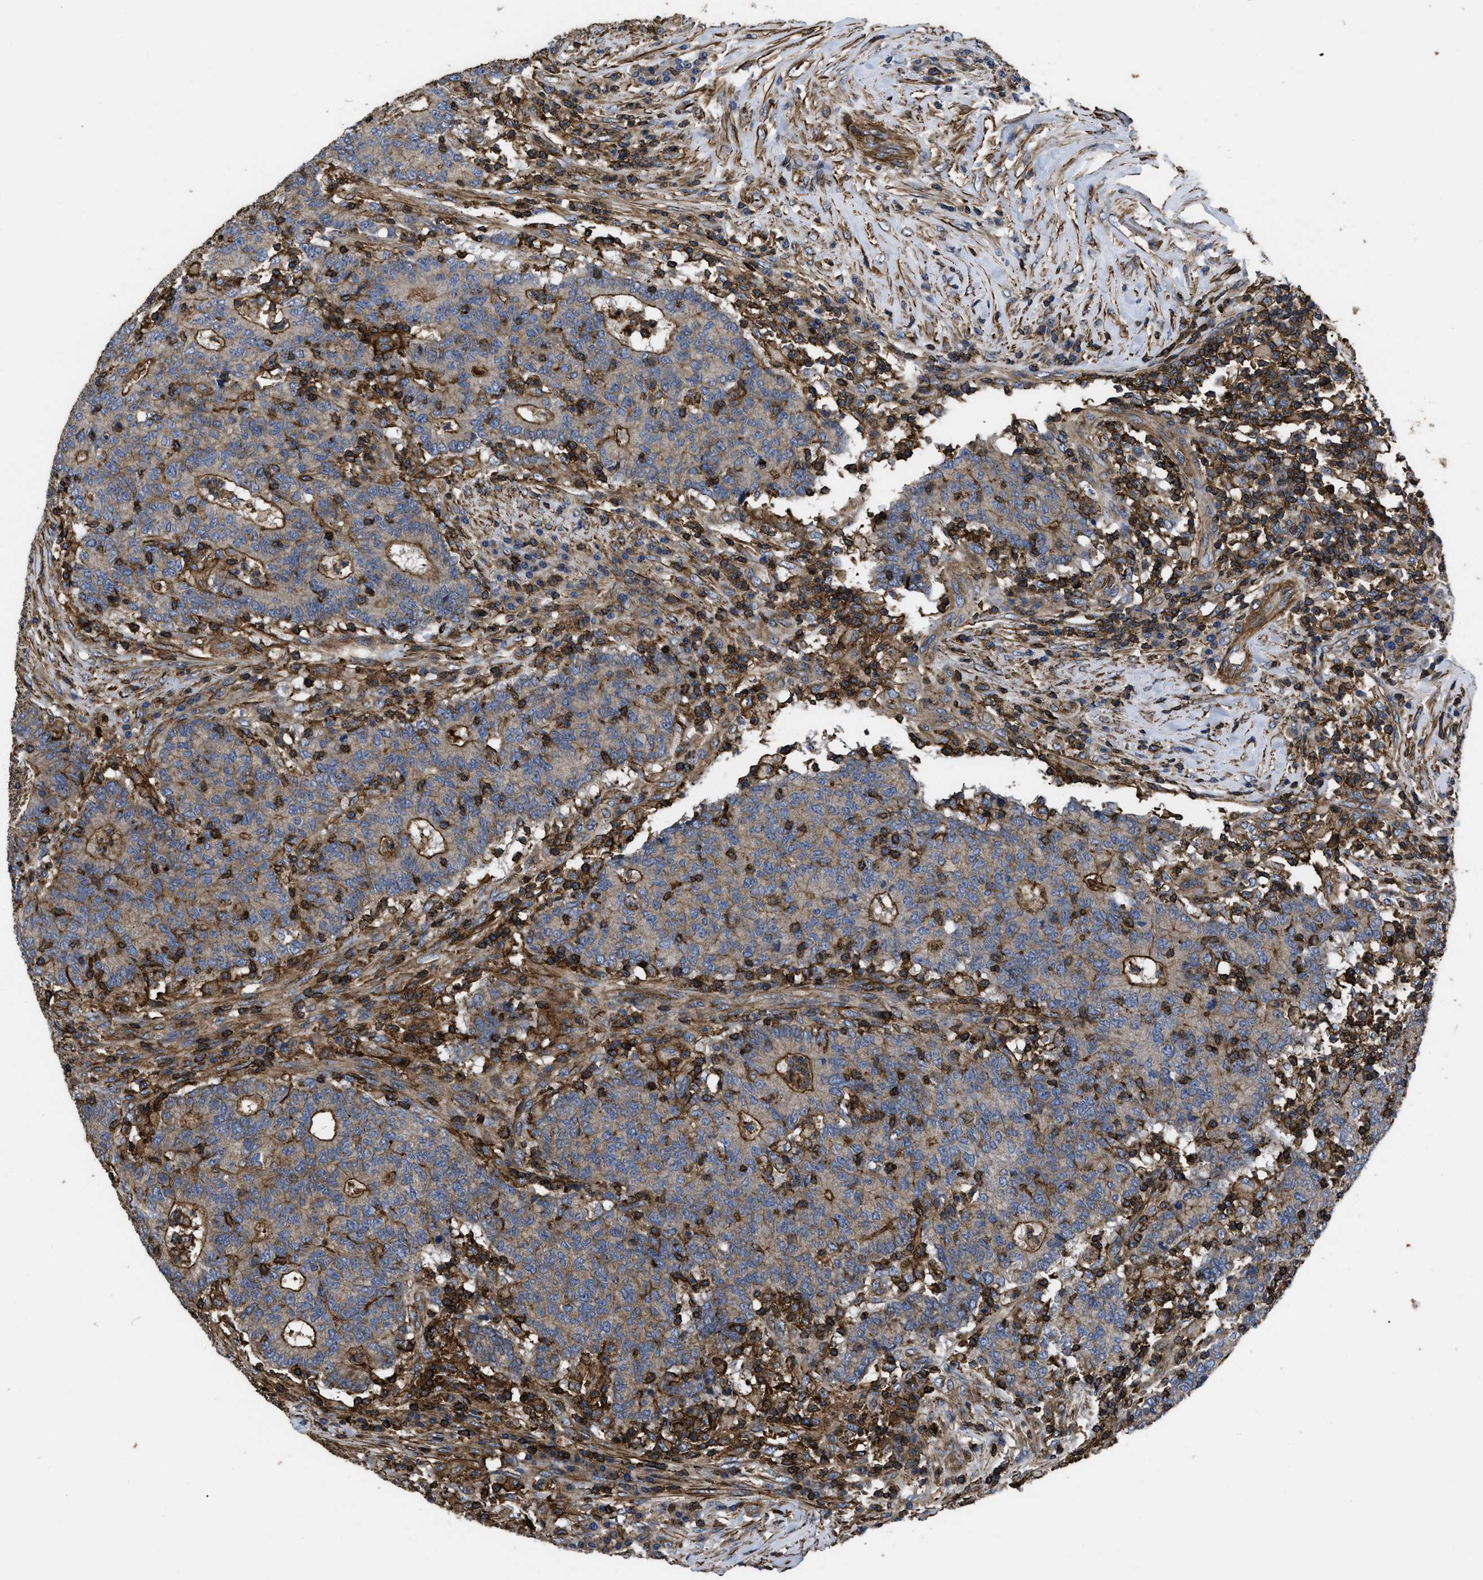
{"staining": {"intensity": "strong", "quantity": ">75%", "location": "cytoplasmic/membranous"}, "tissue": "colorectal cancer", "cell_type": "Tumor cells", "image_type": "cancer", "snomed": [{"axis": "morphology", "description": "Normal tissue, NOS"}, {"axis": "morphology", "description": "Adenocarcinoma, NOS"}, {"axis": "topography", "description": "Colon"}], "caption": "Human colorectal cancer stained with a protein marker exhibits strong staining in tumor cells.", "gene": "SCUBE2", "patient": {"sex": "female", "age": 75}}